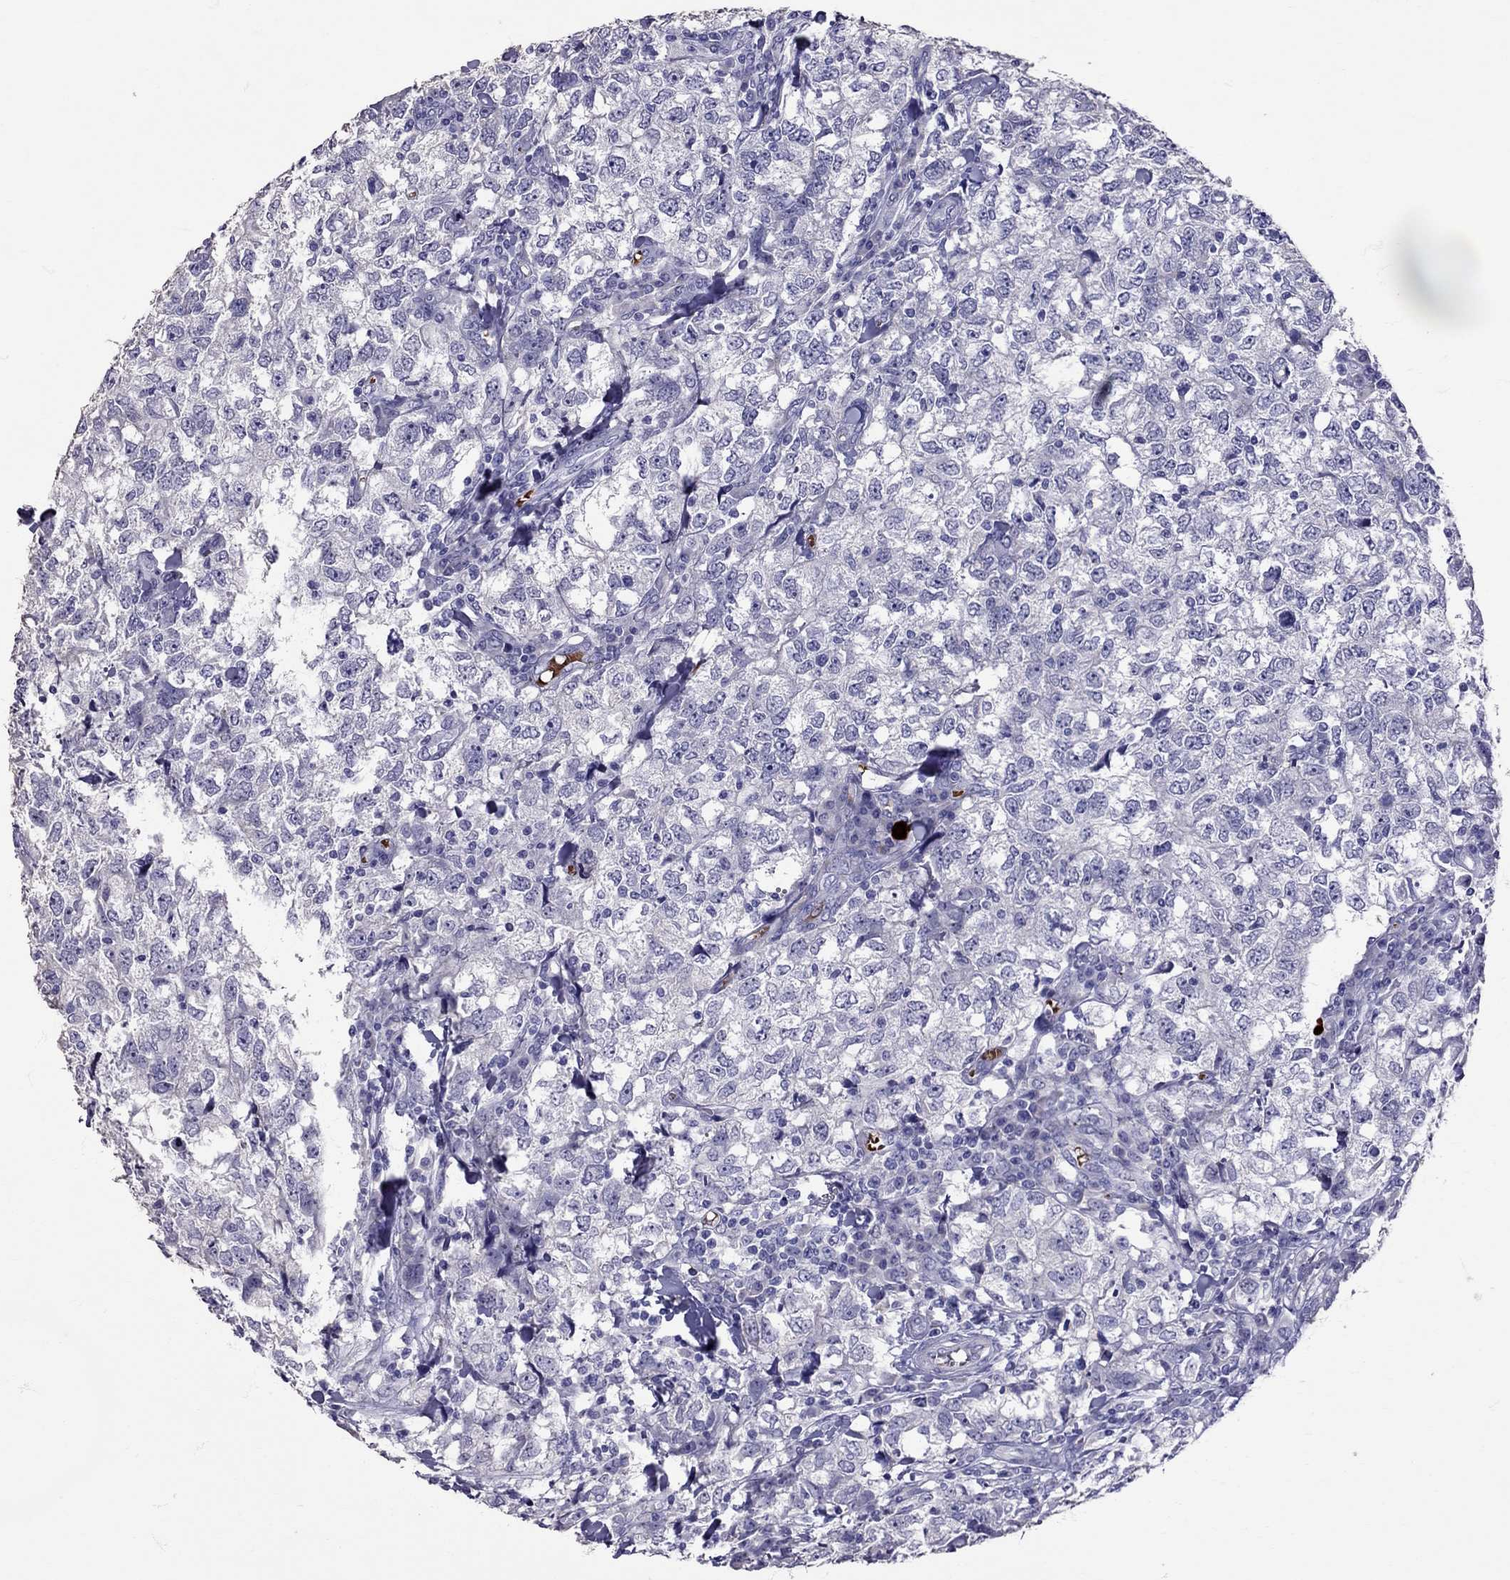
{"staining": {"intensity": "negative", "quantity": "none", "location": "none"}, "tissue": "breast cancer", "cell_type": "Tumor cells", "image_type": "cancer", "snomed": [{"axis": "morphology", "description": "Duct carcinoma"}, {"axis": "topography", "description": "Breast"}], "caption": "Breast cancer was stained to show a protein in brown. There is no significant expression in tumor cells. (DAB (3,3'-diaminobenzidine) IHC with hematoxylin counter stain).", "gene": "TBR1", "patient": {"sex": "female", "age": 30}}